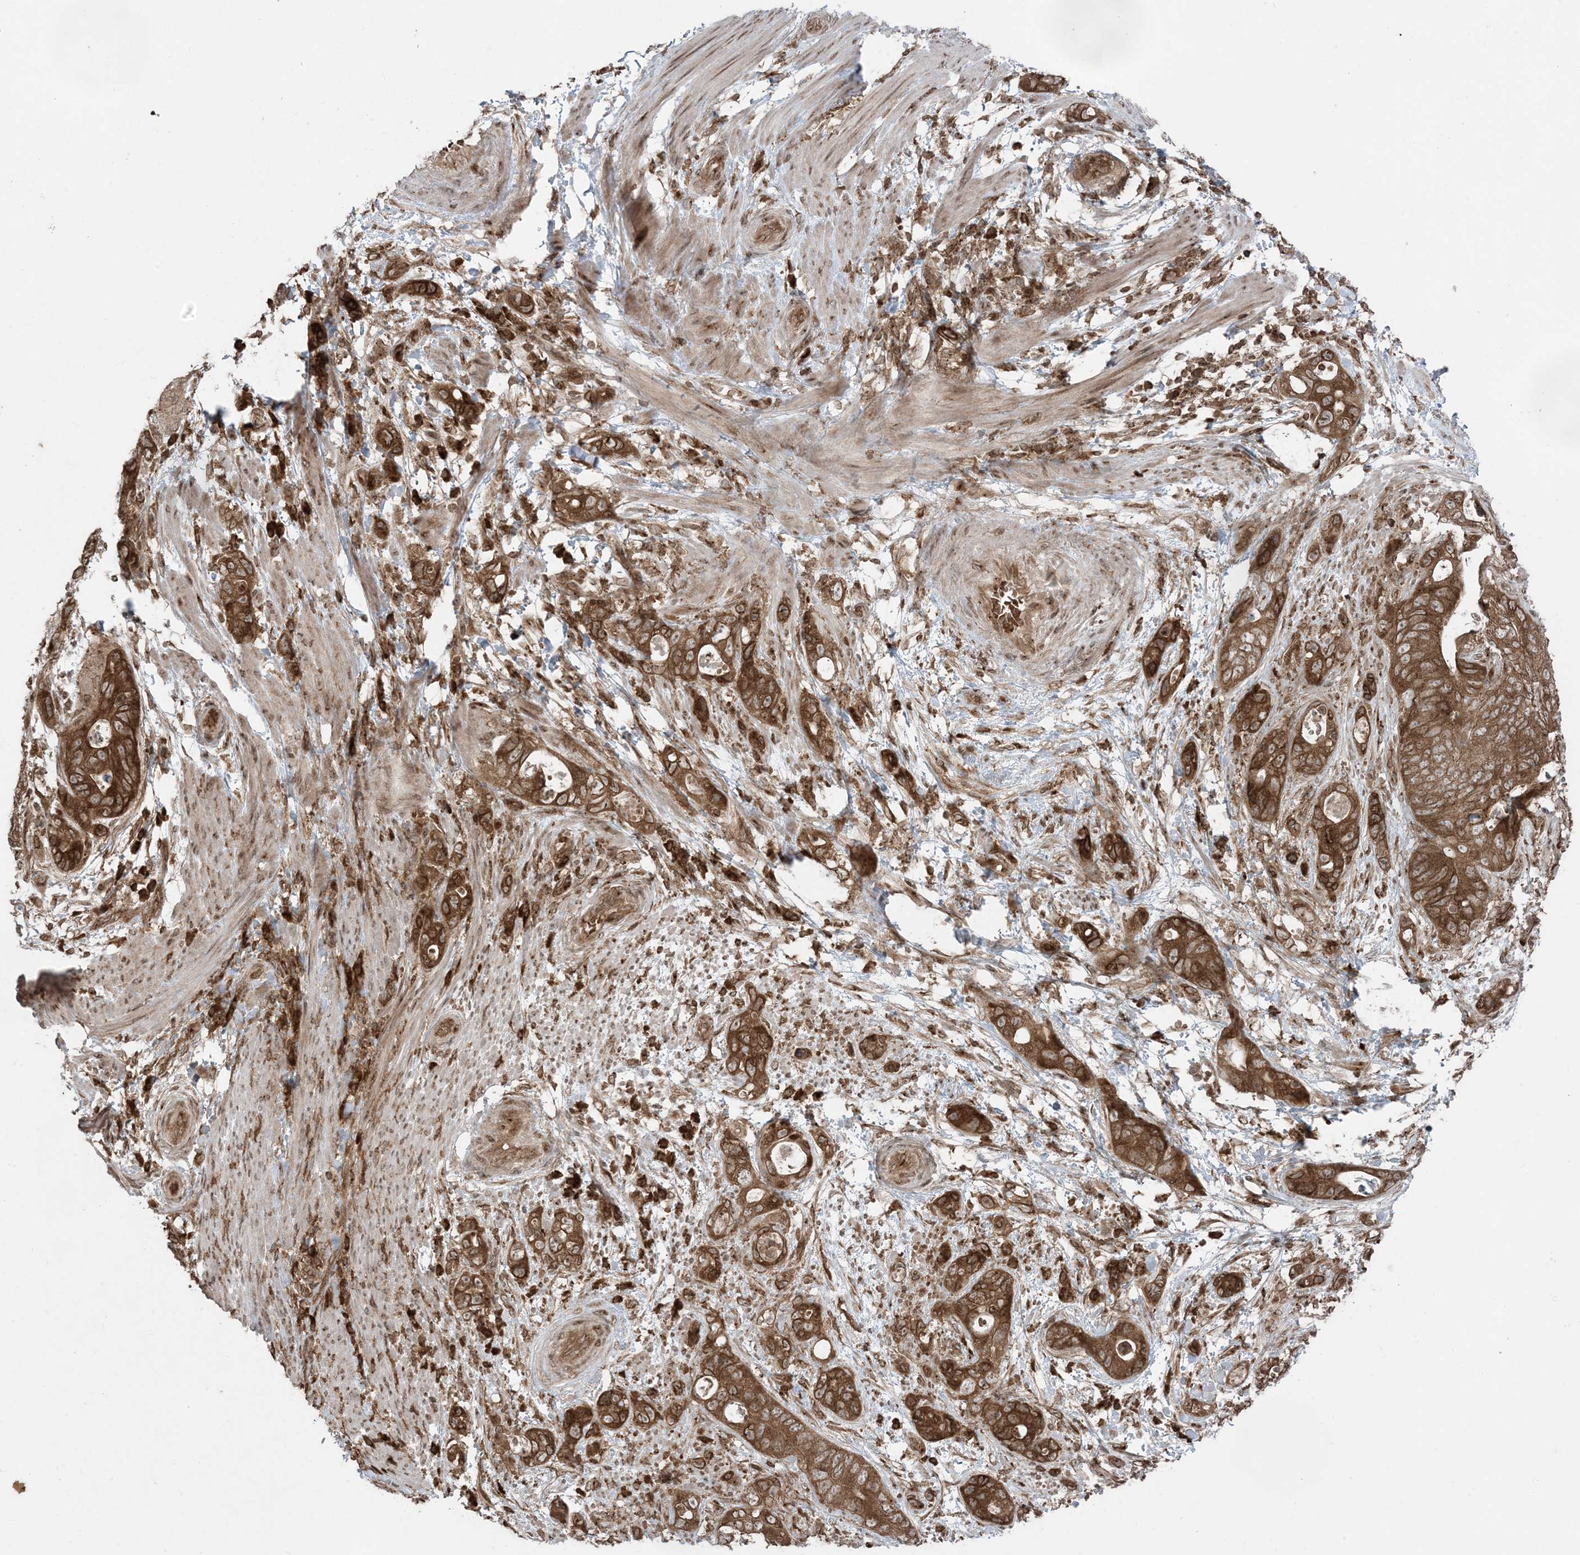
{"staining": {"intensity": "strong", "quantity": ">75%", "location": "cytoplasmic/membranous"}, "tissue": "stomach cancer", "cell_type": "Tumor cells", "image_type": "cancer", "snomed": [{"axis": "morphology", "description": "Adenocarcinoma, NOS"}, {"axis": "topography", "description": "Stomach"}], "caption": "Brown immunohistochemical staining in adenocarcinoma (stomach) reveals strong cytoplasmic/membranous staining in approximately >75% of tumor cells. (Brightfield microscopy of DAB IHC at high magnification).", "gene": "DDX19B", "patient": {"sex": "female", "age": 89}}